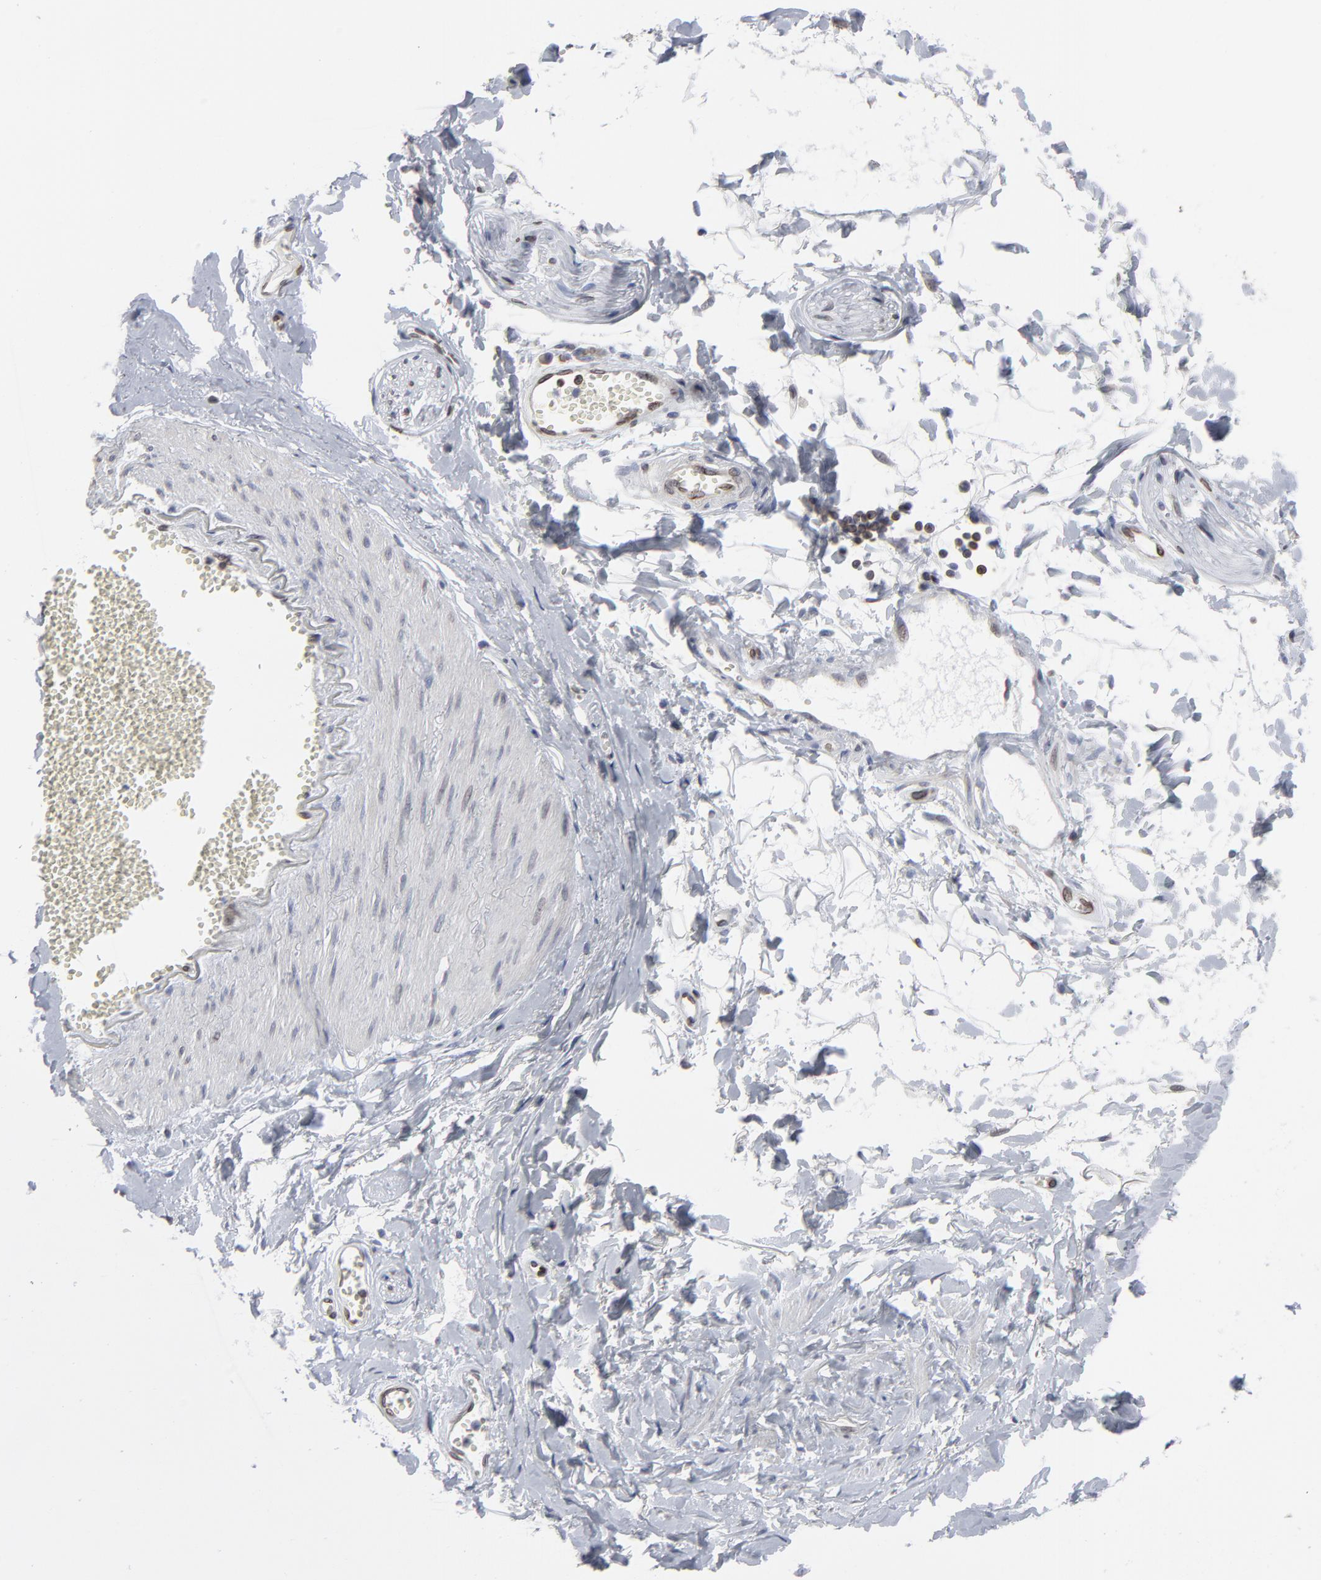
{"staining": {"intensity": "negative", "quantity": "none", "location": "none"}, "tissue": "adipose tissue", "cell_type": "Adipocytes", "image_type": "normal", "snomed": [{"axis": "morphology", "description": "Normal tissue, NOS"}, {"axis": "morphology", "description": "Inflammation, NOS"}, {"axis": "topography", "description": "Salivary gland"}, {"axis": "topography", "description": "Peripheral nerve tissue"}], "caption": "DAB (3,3'-diaminobenzidine) immunohistochemical staining of normal human adipose tissue exhibits no significant staining in adipocytes.", "gene": "SYNE2", "patient": {"sex": "female", "age": 75}}